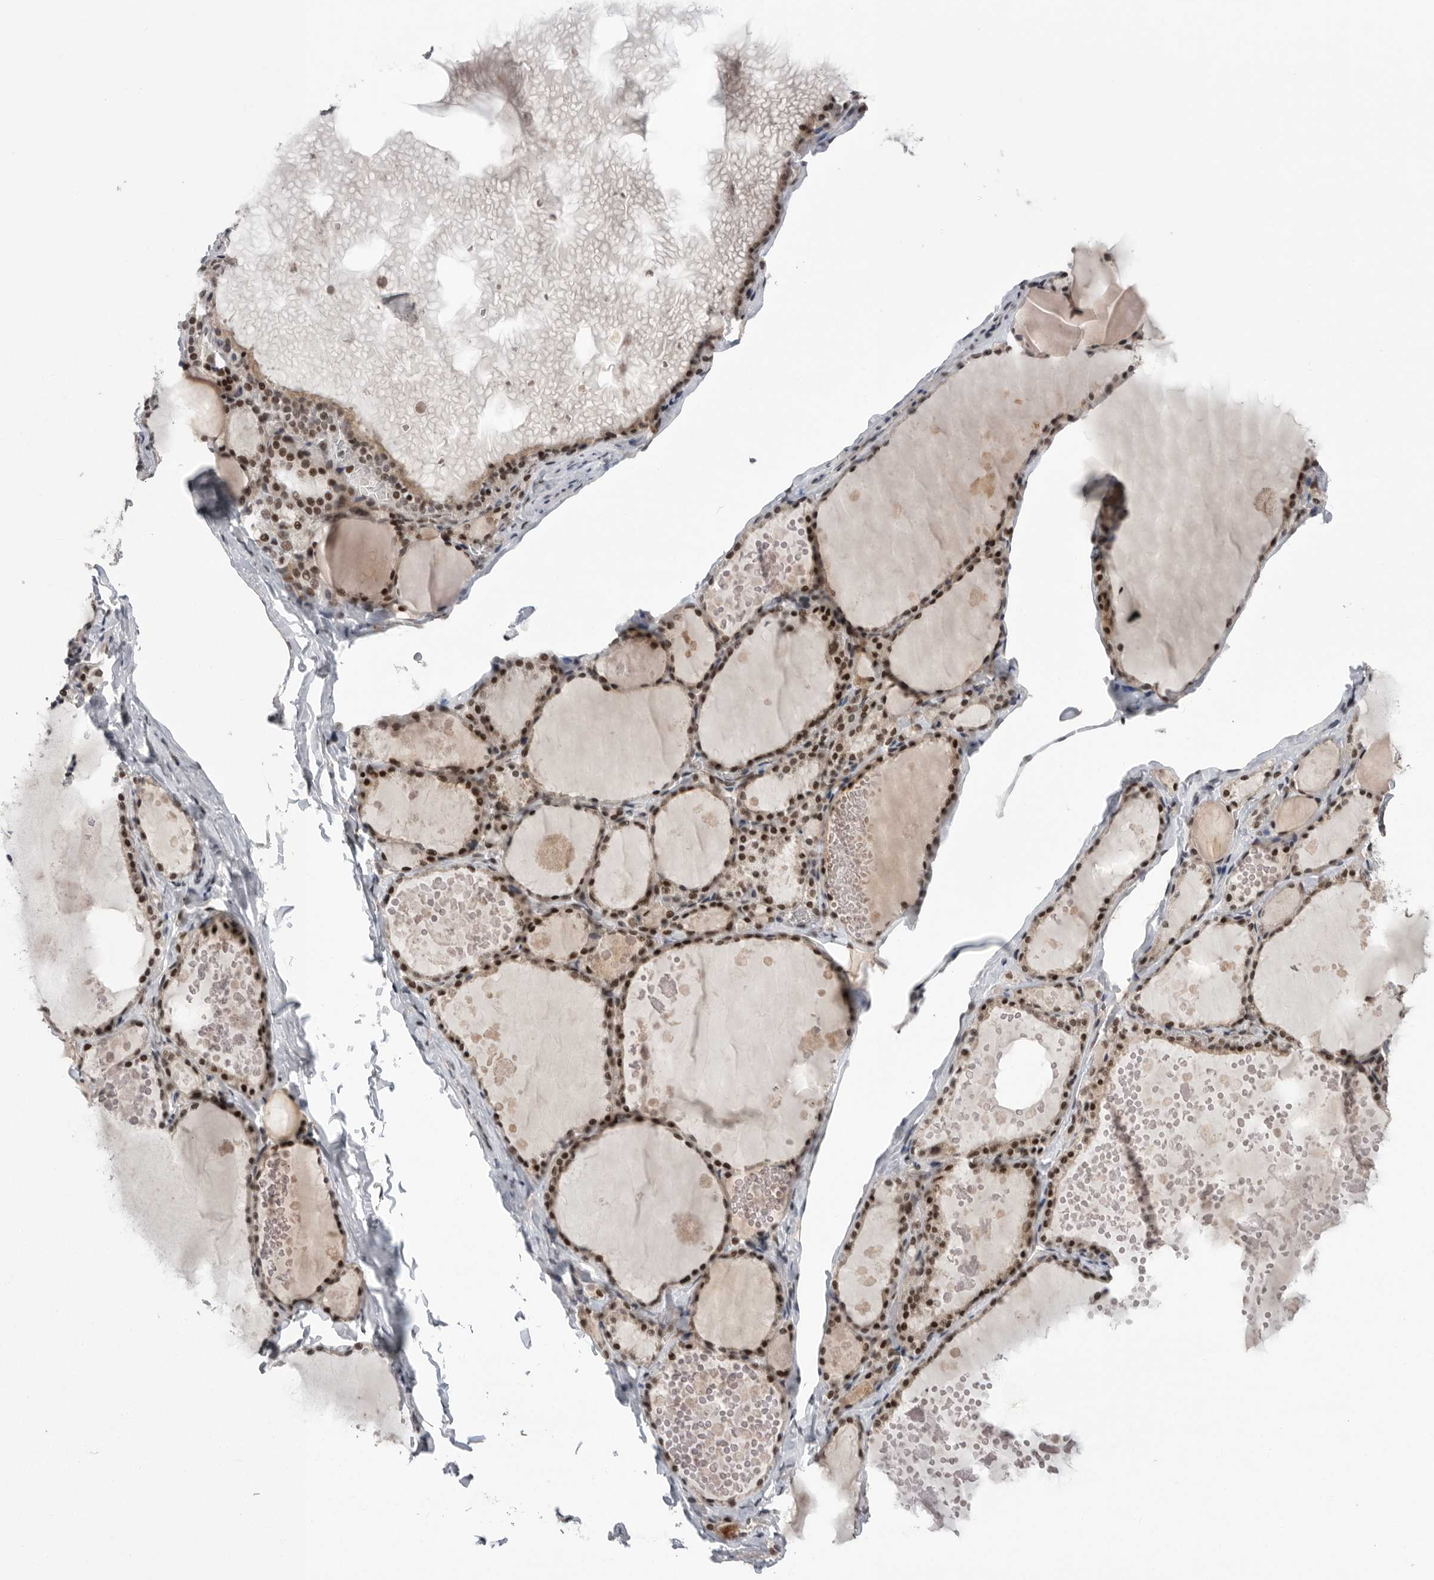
{"staining": {"intensity": "strong", "quantity": ">75%", "location": "nuclear"}, "tissue": "thyroid gland", "cell_type": "Glandular cells", "image_type": "normal", "snomed": [{"axis": "morphology", "description": "Normal tissue, NOS"}, {"axis": "topography", "description": "Thyroid gland"}], "caption": "Human thyroid gland stained with a brown dye demonstrates strong nuclear positive positivity in approximately >75% of glandular cells.", "gene": "POU5F1", "patient": {"sex": "male", "age": 56}}